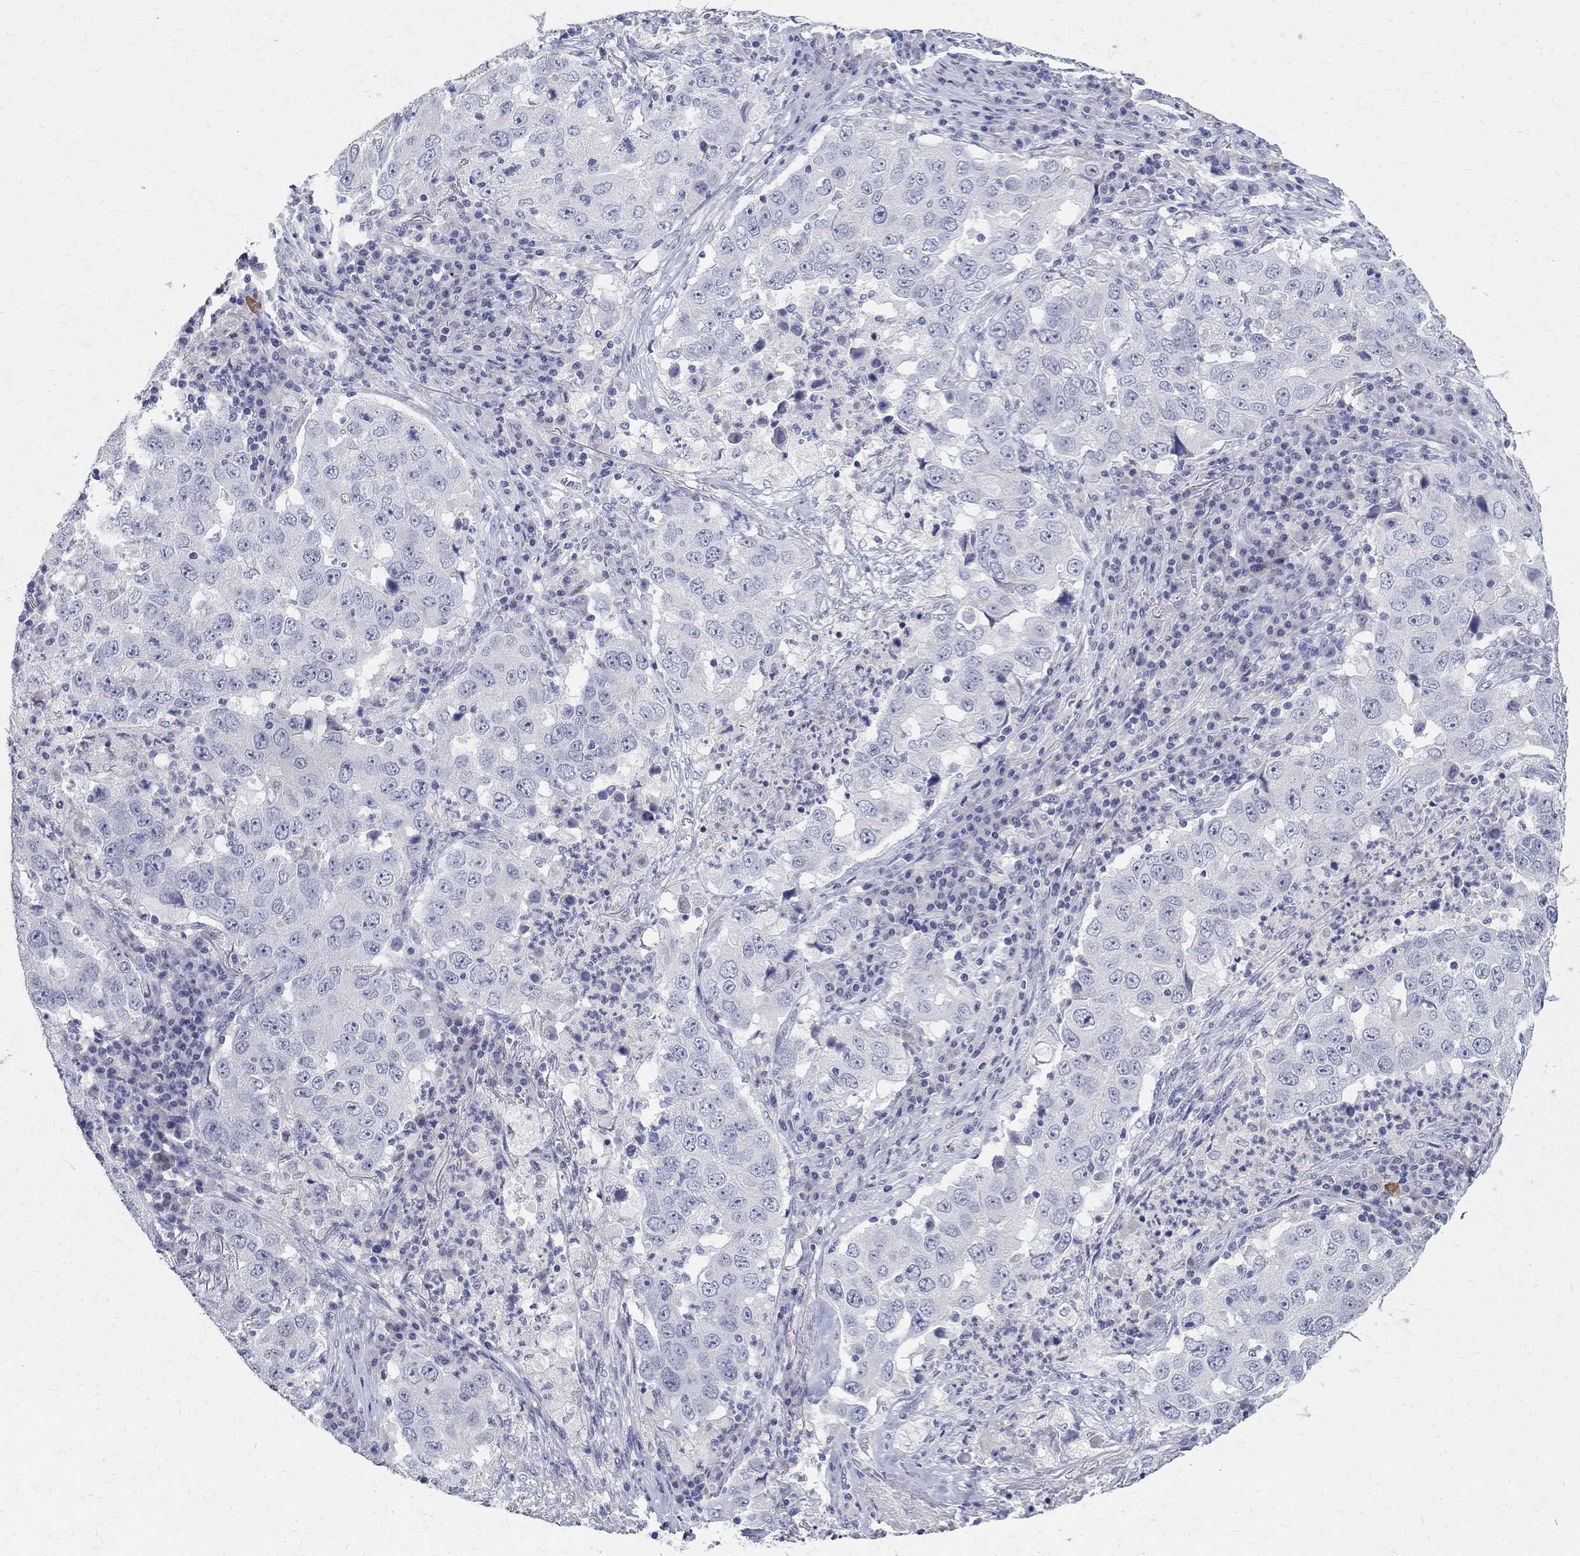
{"staining": {"intensity": "negative", "quantity": "none", "location": "none"}, "tissue": "lung cancer", "cell_type": "Tumor cells", "image_type": "cancer", "snomed": [{"axis": "morphology", "description": "Adenocarcinoma, NOS"}, {"axis": "topography", "description": "Lung"}], "caption": "High power microscopy histopathology image of an immunohistochemistry (IHC) micrograph of adenocarcinoma (lung), revealing no significant positivity in tumor cells.", "gene": "SOX2", "patient": {"sex": "male", "age": 73}}